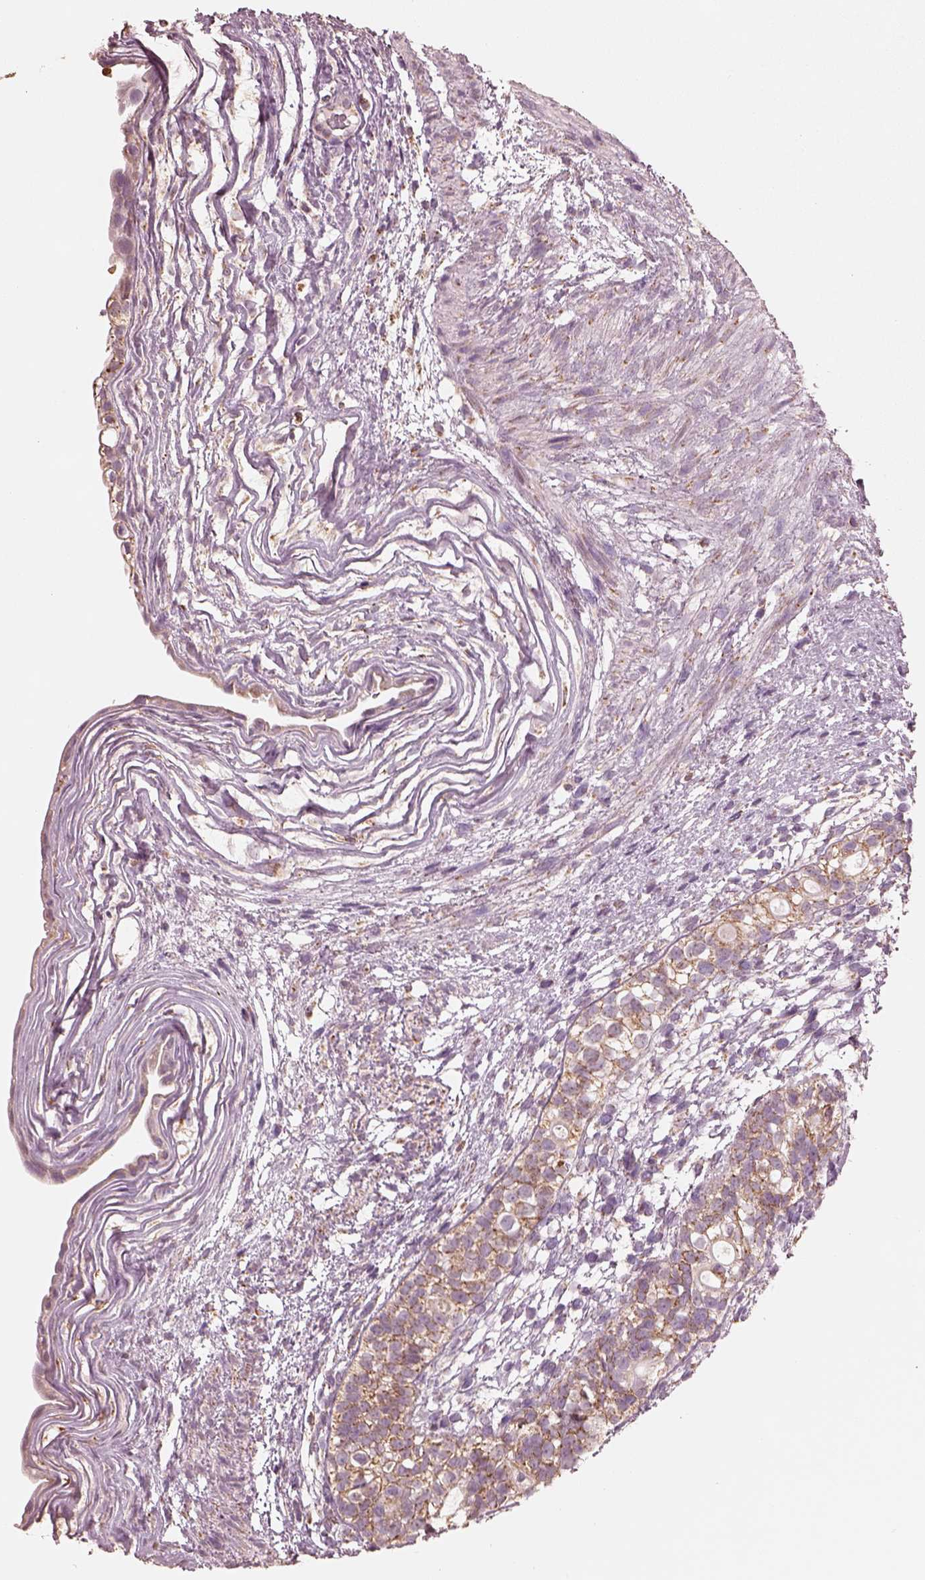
{"staining": {"intensity": "moderate", "quantity": ">75%", "location": "cytoplasmic/membranous"}, "tissue": "testis cancer", "cell_type": "Tumor cells", "image_type": "cancer", "snomed": [{"axis": "morphology", "description": "Normal tissue, NOS"}, {"axis": "morphology", "description": "Carcinoma, Embryonal, NOS"}, {"axis": "topography", "description": "Testis"}, {"axis": "topography", "description": "Epididymis"}], "caption": "Protein staining by immunohistochemistry (IHC) exhibits moderate cytoplasmic/membranous expression in approximately >75% of tumor cells in testis cancer (embryonal carcinoma). (DAB (3,3'-diaminobenzidine) = brown stain, brightfield microscopy at high magnification).", "gene": "ENTPD6", "patient": {"sex": "male", "age": 24}}